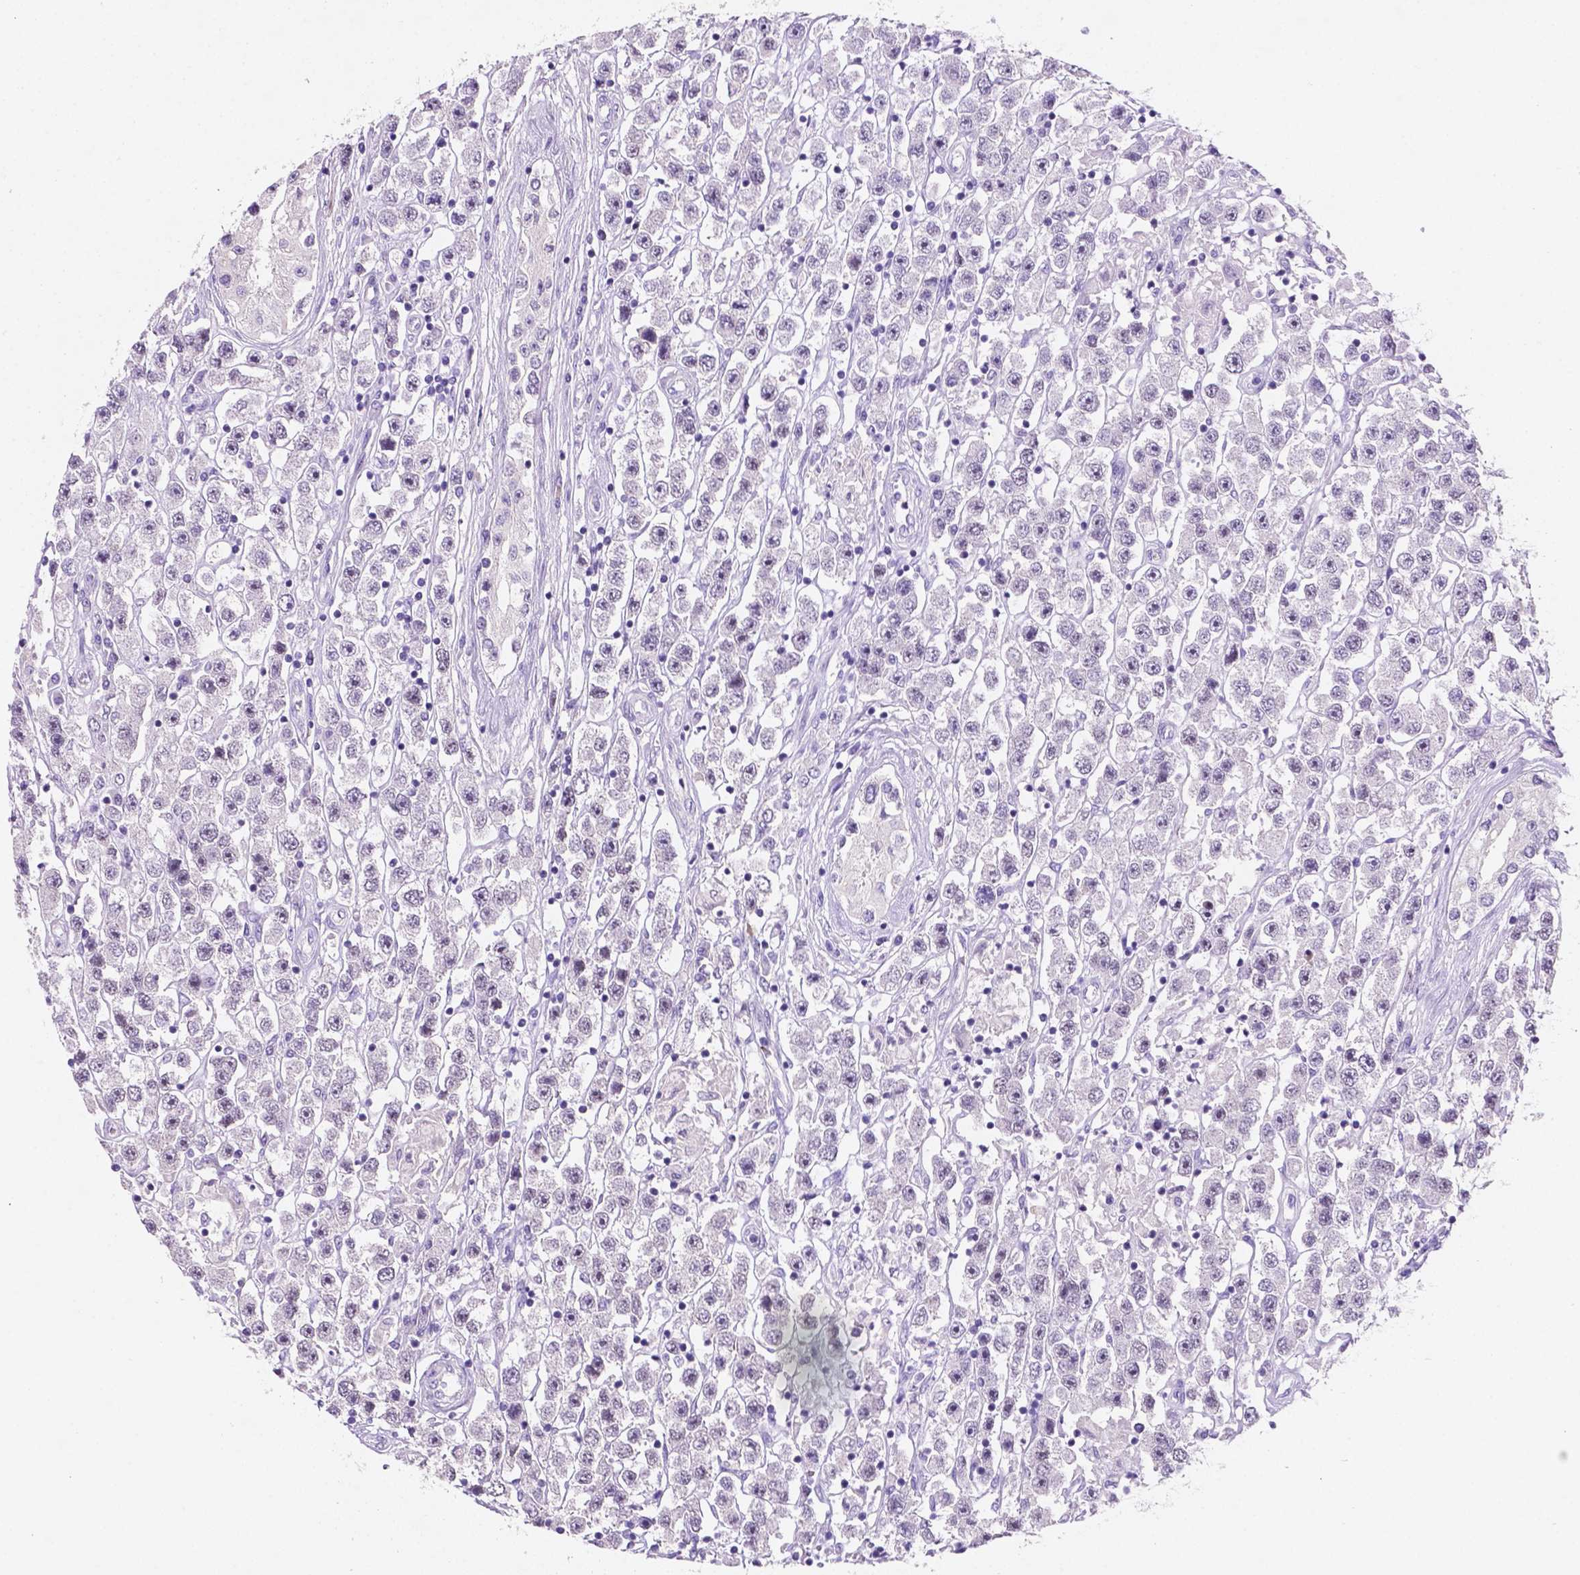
{"staining": {"intensity": "negative", "quantity": "none", "location": "none"}, "tissue": "testis cancer", "cell_type": "Tumor cells", "image_type": "cancer", "snomed": [{"axis": "morphology", "description": "Seminoma, NOS"}, {"axis": "topography", "description": "Testis"}], "caption": "Immunohistochemistry (IHC) photomicrograph of neoplastic tissue: human testis seminoma stained with DAB shows no significant protein expression in tumor cells.", "gene": "EBLN2", "patient": {"sex": "male", "age": 45}}